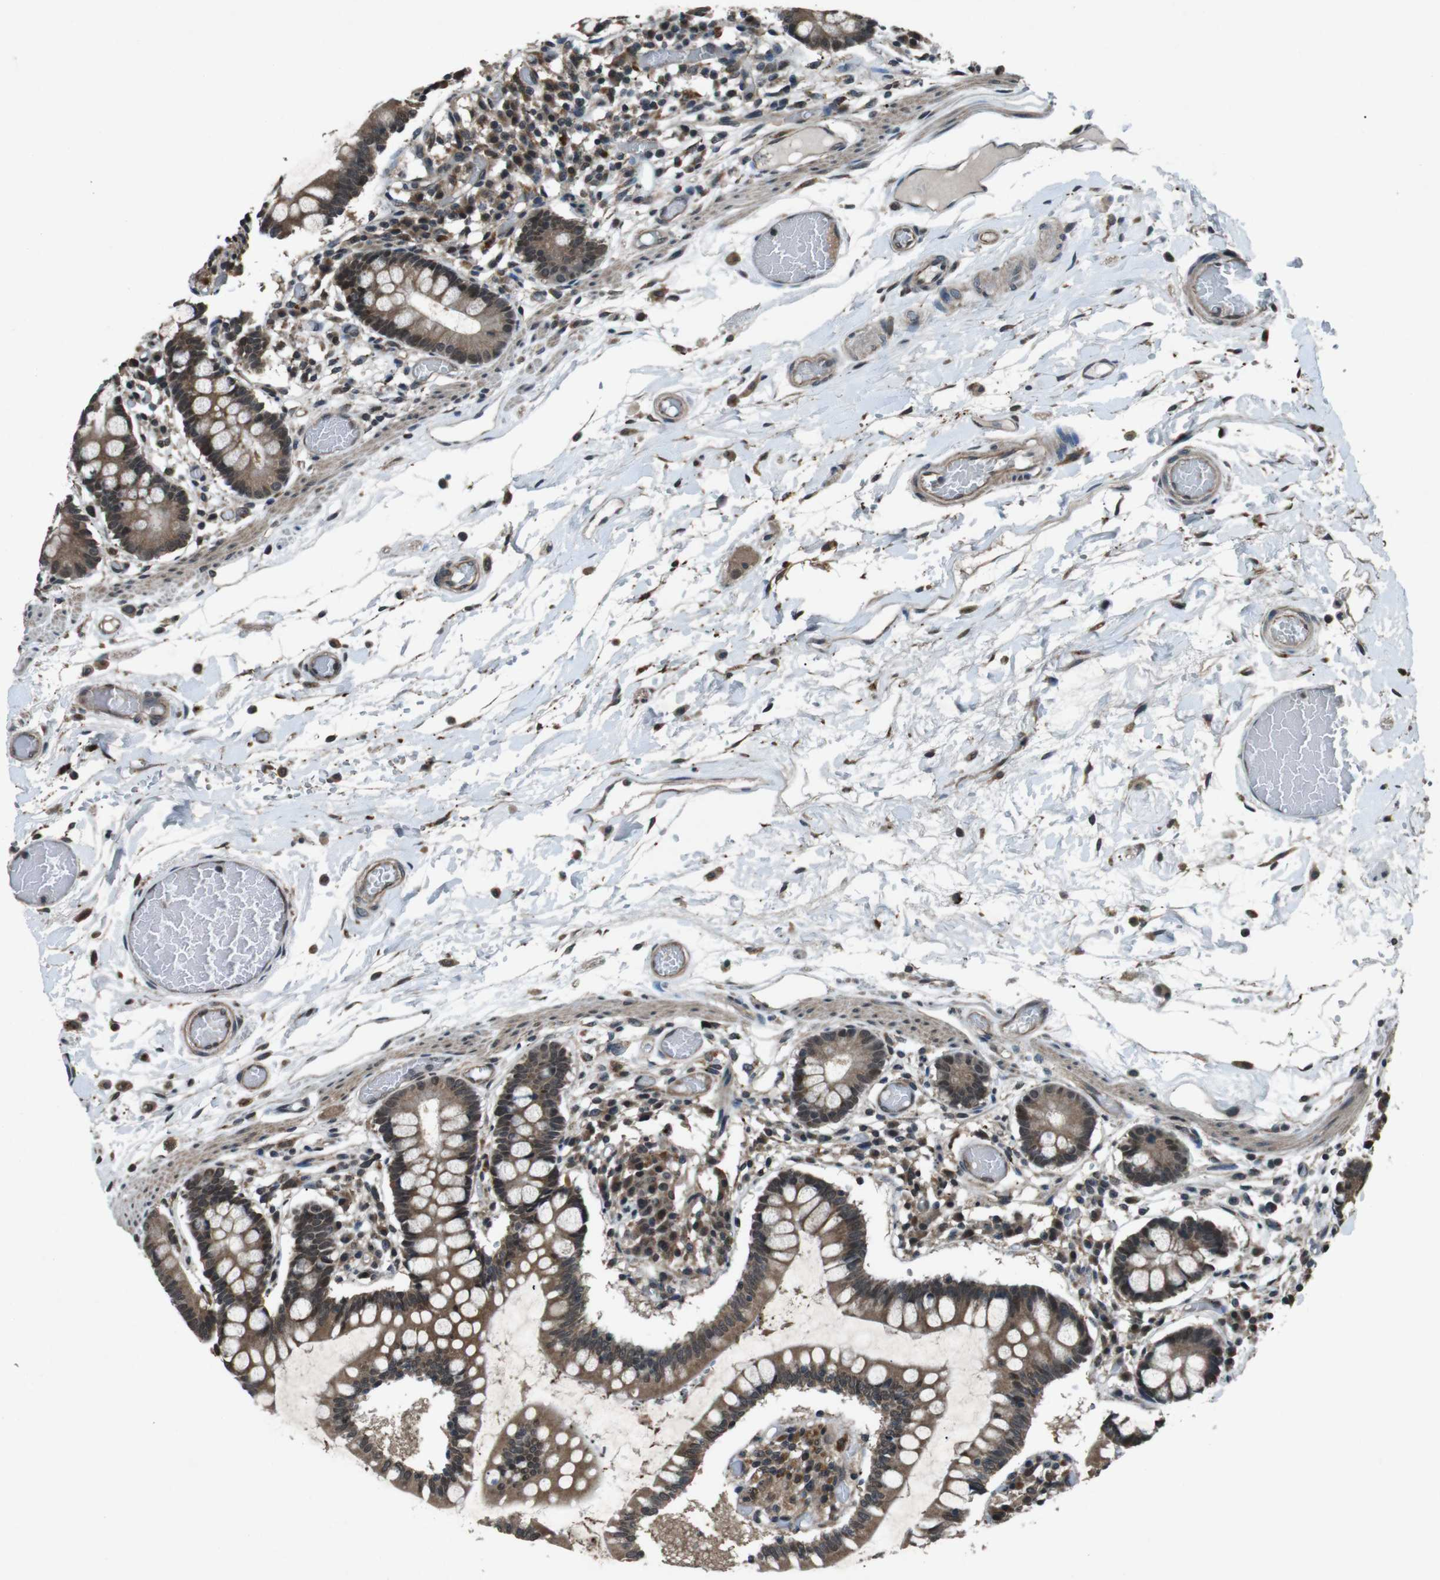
{"staining": {"intensity": "moderate", "quantity": ">75%", "location": "cytoplasmic/membranous,nuclear"}, "tissue": "small intestine", "cell_type": "Glandular cells", "image_type": "normal", "snomed": [{"axis": "morphology", "description": "Normal tissue, NOS"}, {"axis": "topography", "description": "Small intestine"}], "caption": "Moderate cytoplasmic/membranous,nuclear protein staining is appreciated in about >75% of glandular cells in small intestine.", "gene": "SOCS1", "patient": {"sex": "female", "age": 61}}